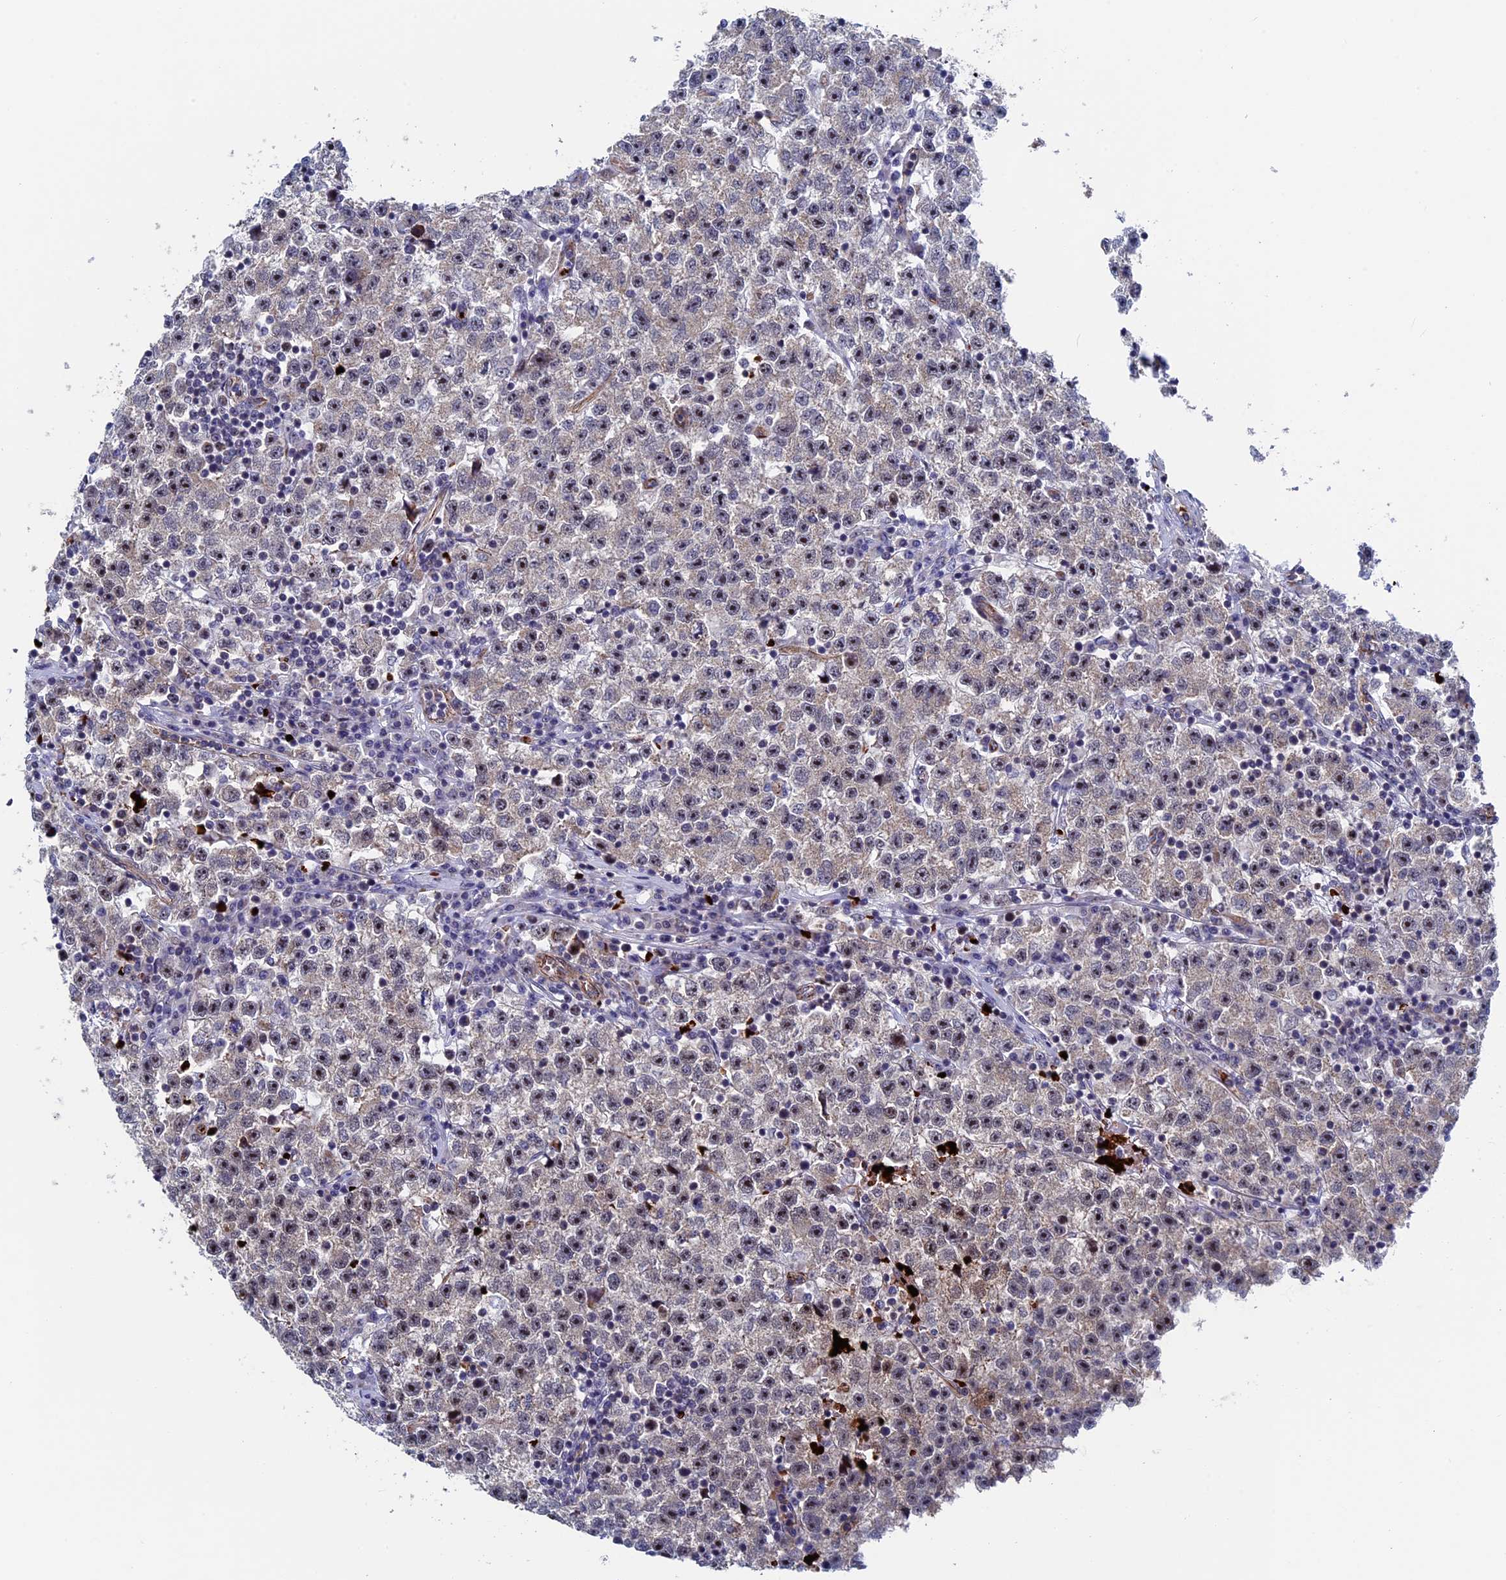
{"staining": {"intensity": "moderate", "quantity": "<25%", "location": "cytoplasmic/membranous,nuclear"}, "tissue": "testis cancer", "cell_type": "Tumor cells", "image_type": "cancer", "snomed": [{"axis": "morphology", "description": "Seminoma, NOS"}, {"axis": "topography", "description": "Testis"}], "caption": "Immunohistochemistry of human testis seminoma reveals low levels of moderate cytoplasmic/membranous and nuclear expression in approximately <25% of tumor cells.", "gene": "EXOSC9", "patient": {"sex": "male", "age": 22}}